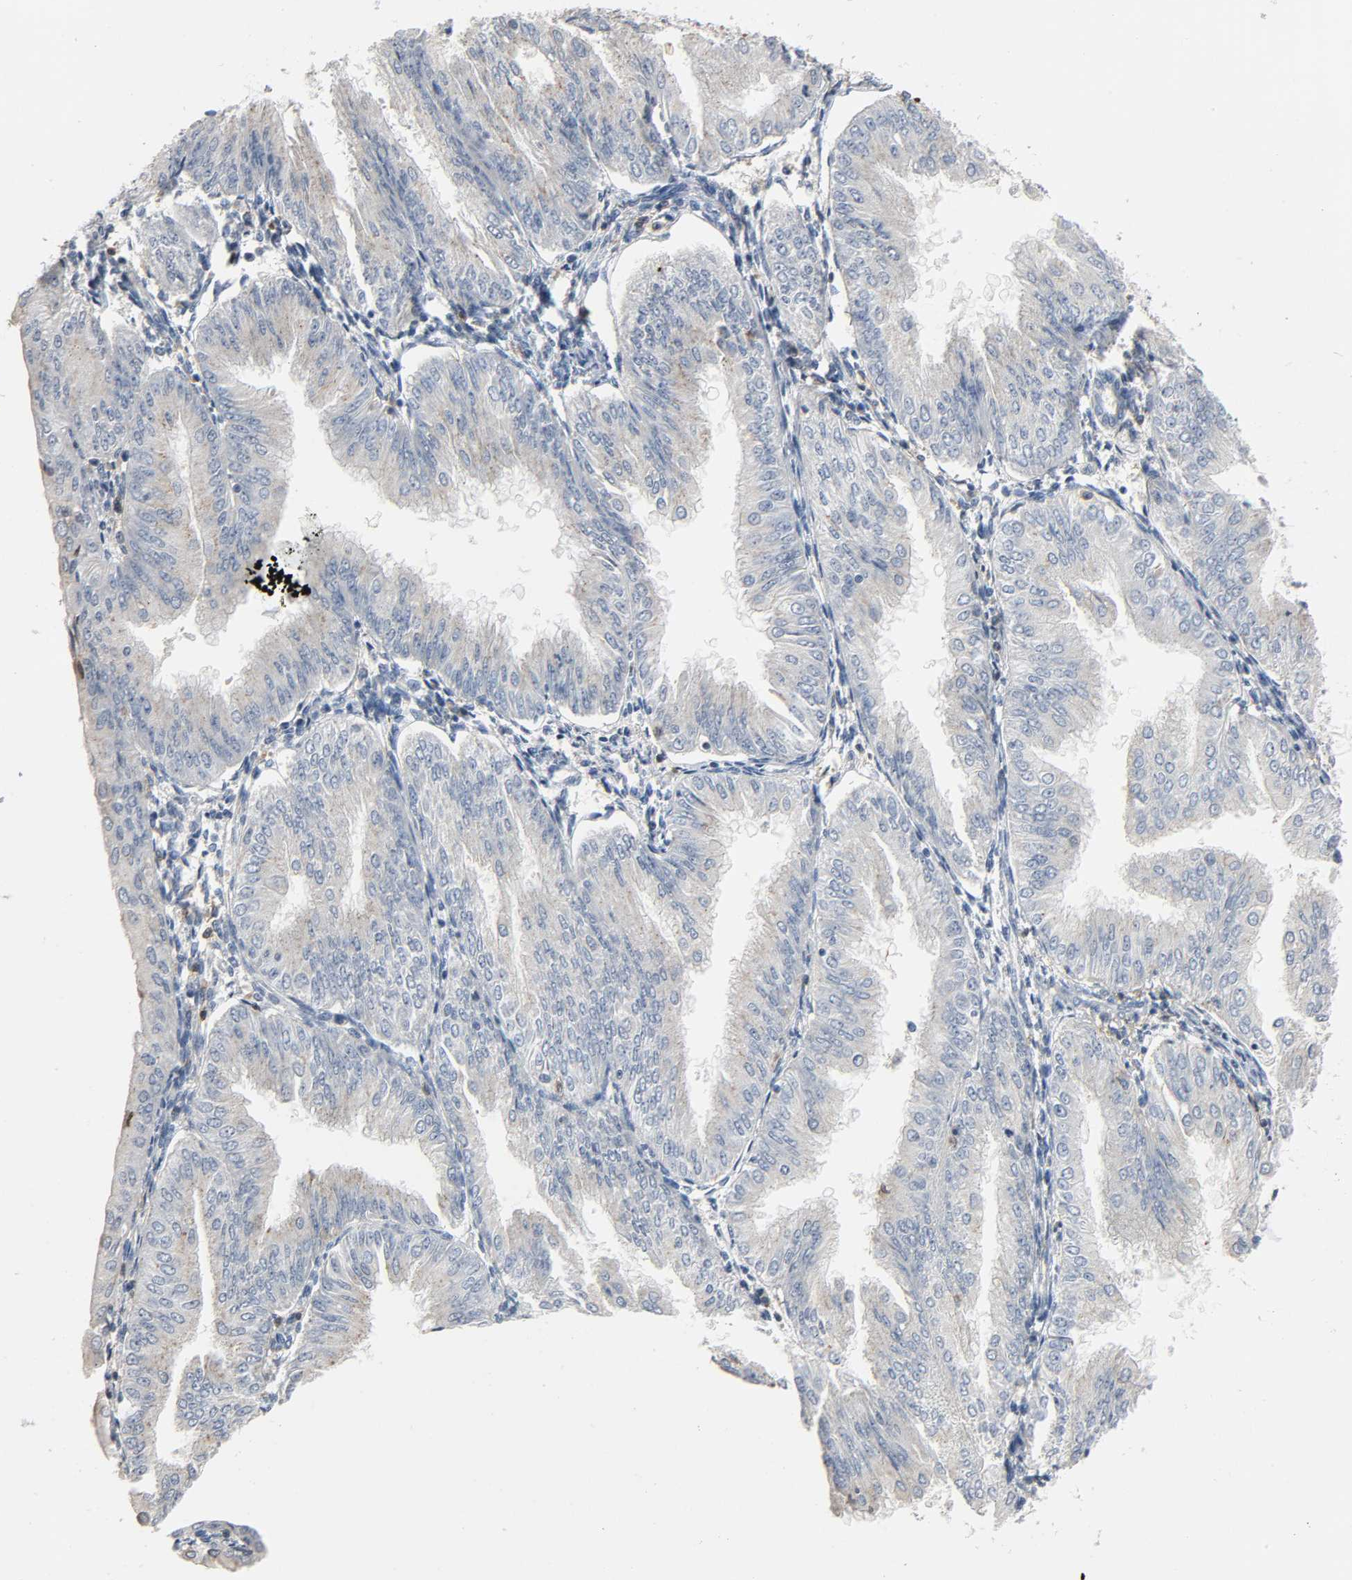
{"staining": {"intensity": "weak", "quantity": "25%-75%", "location": "cytoplasmic/membranous"}, "tissue": "endometrial cancer", "cell_type": "Tumor cells", "image_type": "cancer", "snomed": [{"axis": "morphology", "description": "Adenocarcinoma, NOS"}, {"axis": "topography", "description": "Endometrium"}], "caption": "IHC micrograph of human endometrial cancer stained for a protein (brown), which demonstrates low levels of weak cytoplasmic/membranous staining in about 25%-75% of tumor cells.", "gene": "CD4", "patient": {"sex": "female", "age": 53}}